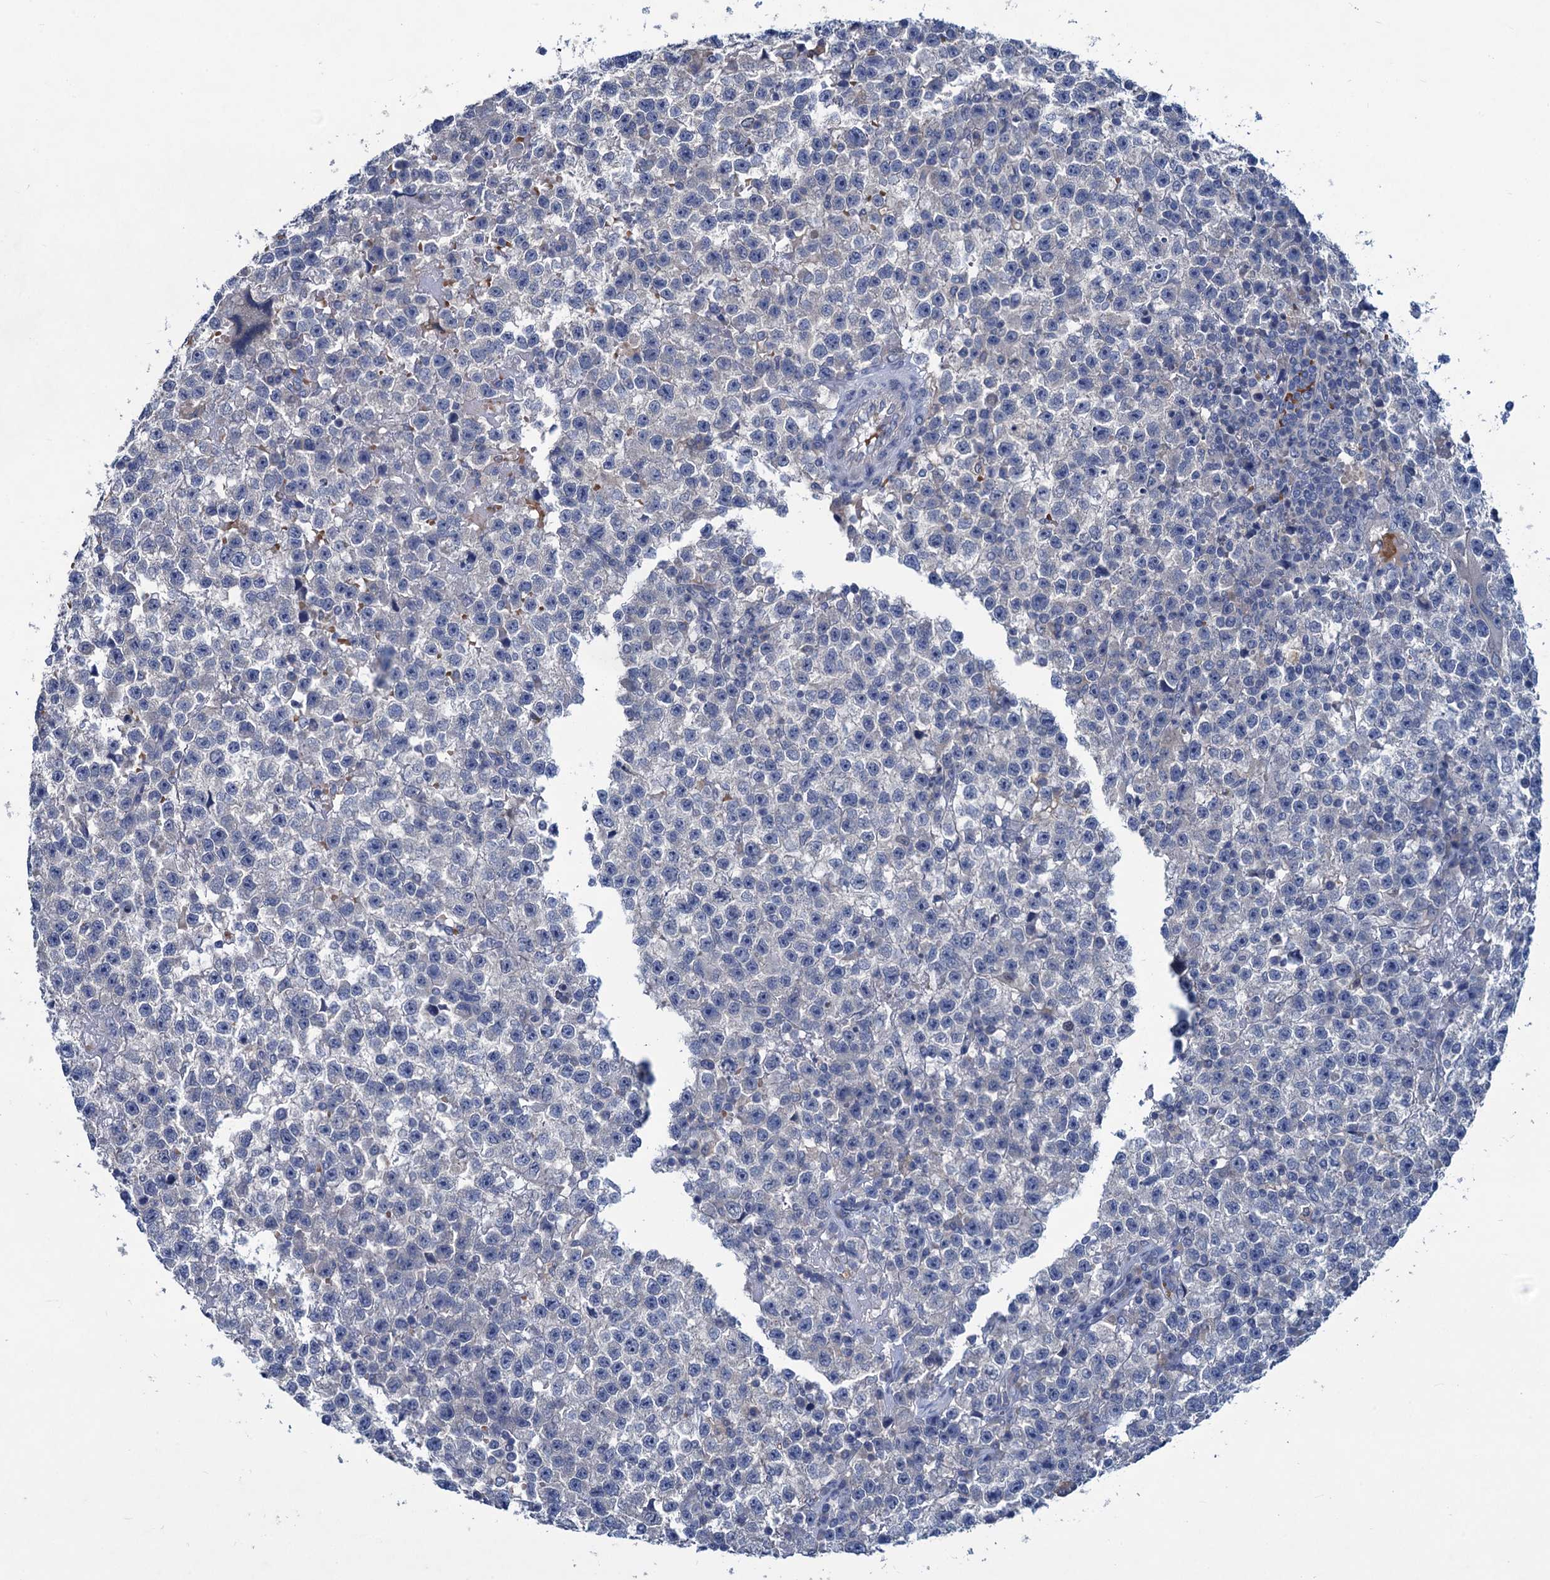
{"staining": {"intensity": "negative", "quantity": "none", "location": "none"}, "tissue": "testis cancer", "cell_type": "Tumor cells", "image_type": "cancer", "snomed": [{"axis": "morphology", "description": "Seminoma, NOS"}, {"axis": "topography", "description": "Testis"}], "caption": "The immunohistochemistry histopathology image has no significant expression in tumor cells of testis seminoma tissue.", "gene": "RTKN2", "patient": {"sex": "male", "age": 22}}